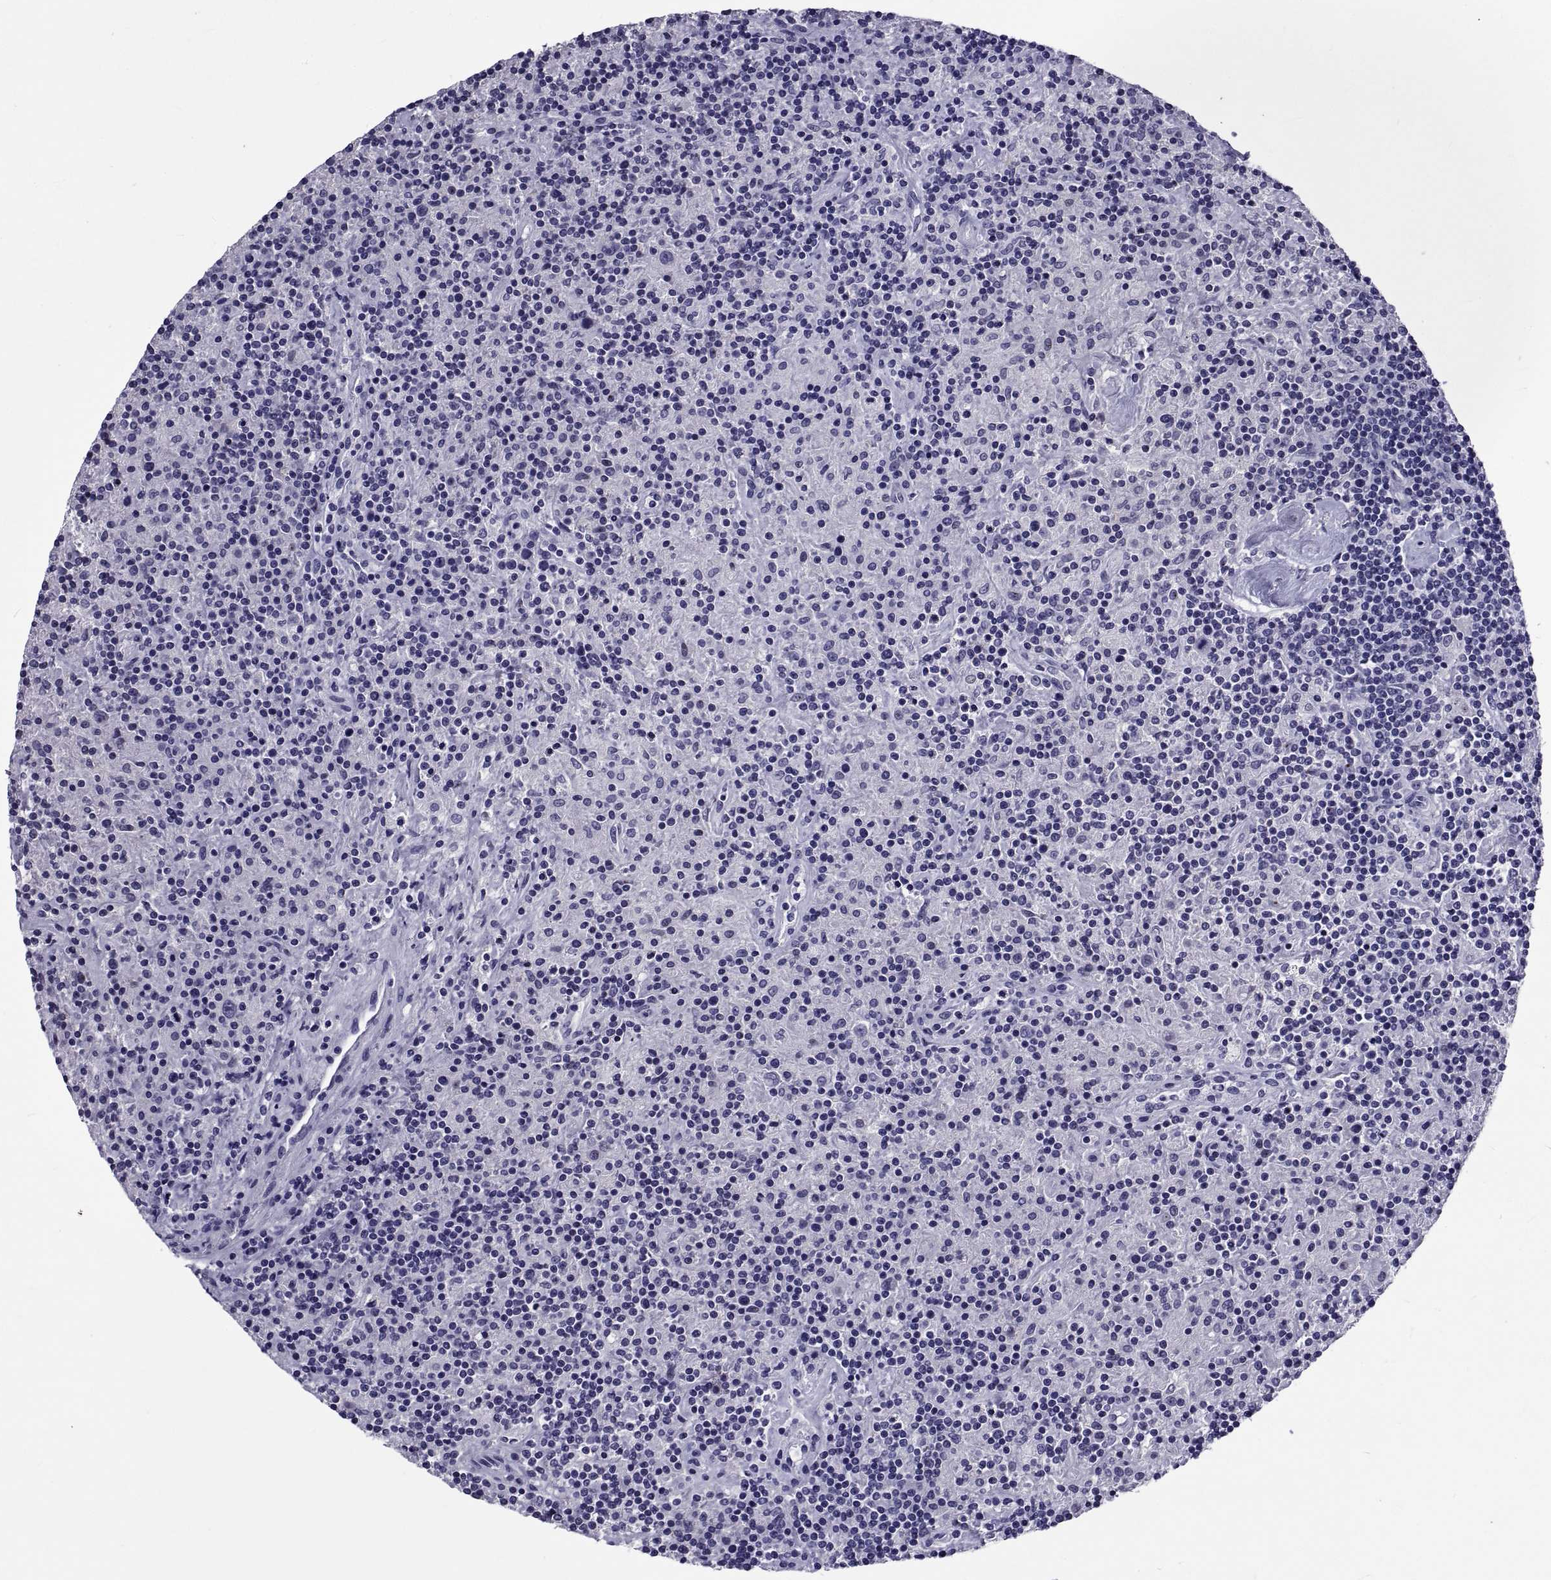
{"staining": {"intensity": "negative", "quantity": "none", "location": "none"}, "tissue": "lymphoma", "cell_type": "Tumor cells", "image_type": "cancer", "snomed": [{"axis": "morphology", "description": "Hodgkin's disease, NOS"}, {"axis": "topography", "description": "Lymph node"}], "caption": "A histopathology image of human Hodgkin's disease is negative for staining in tumor cells.", "gene": "TGFBR3L", "patient": {"sex": "male", "age": 70}}